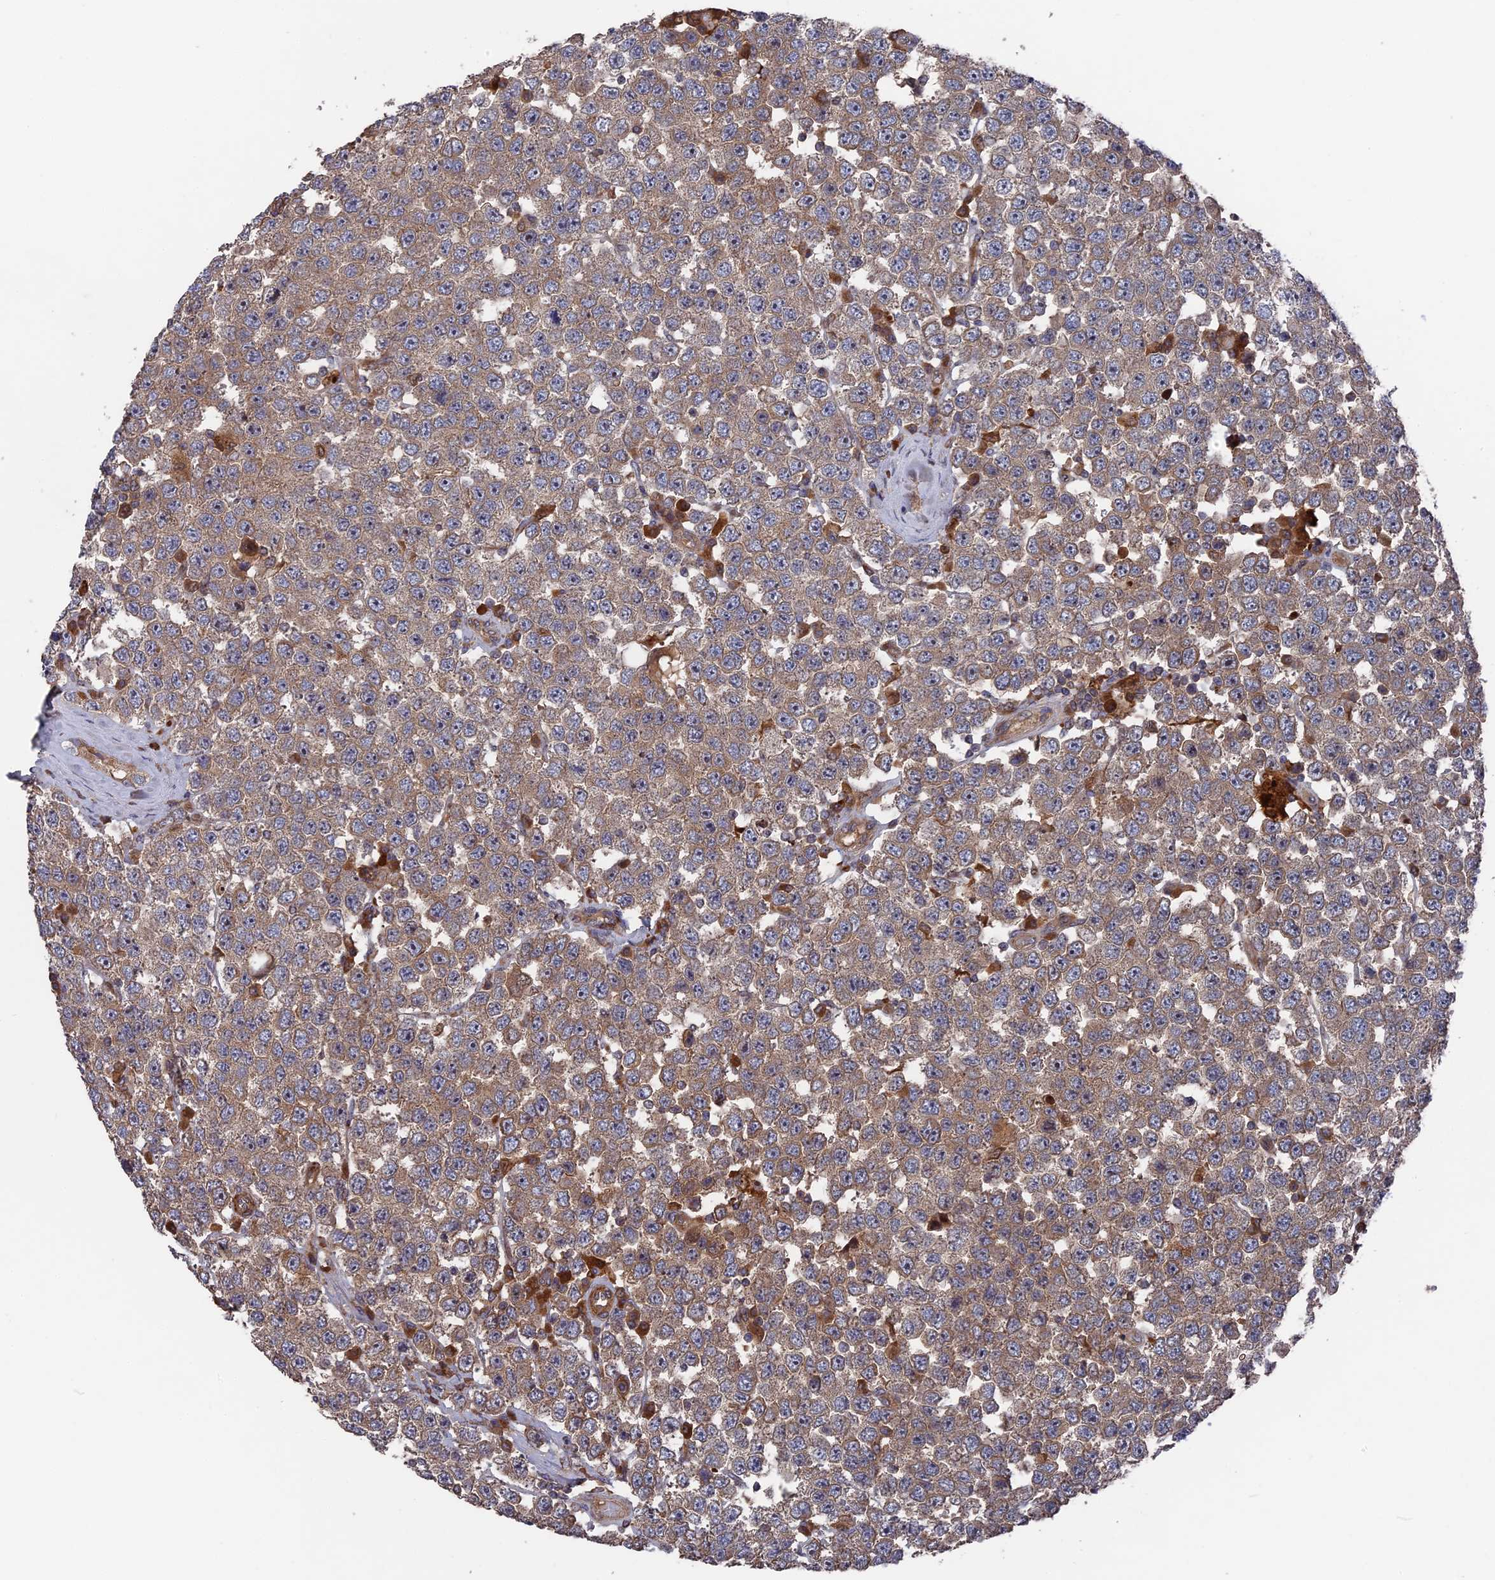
{"staining": {"intensity": "moderate", "quantity": ">75%", "location": "cytoplasmic/membranous"}, "tissue": "testis cancer", "cell_type": "Tumor cells", "image_type": "cancer", "snomed": [{"axis": "morphology", "description": "Seminoma, NOS"}, {"axis": "topography", "description": "Testis"}], "caption": "Human testis cancer stained with a protein marker displays moderate staining in tumor cells.", "gene": "DEF8", "patient": {"sex": "male", "age": 28}}